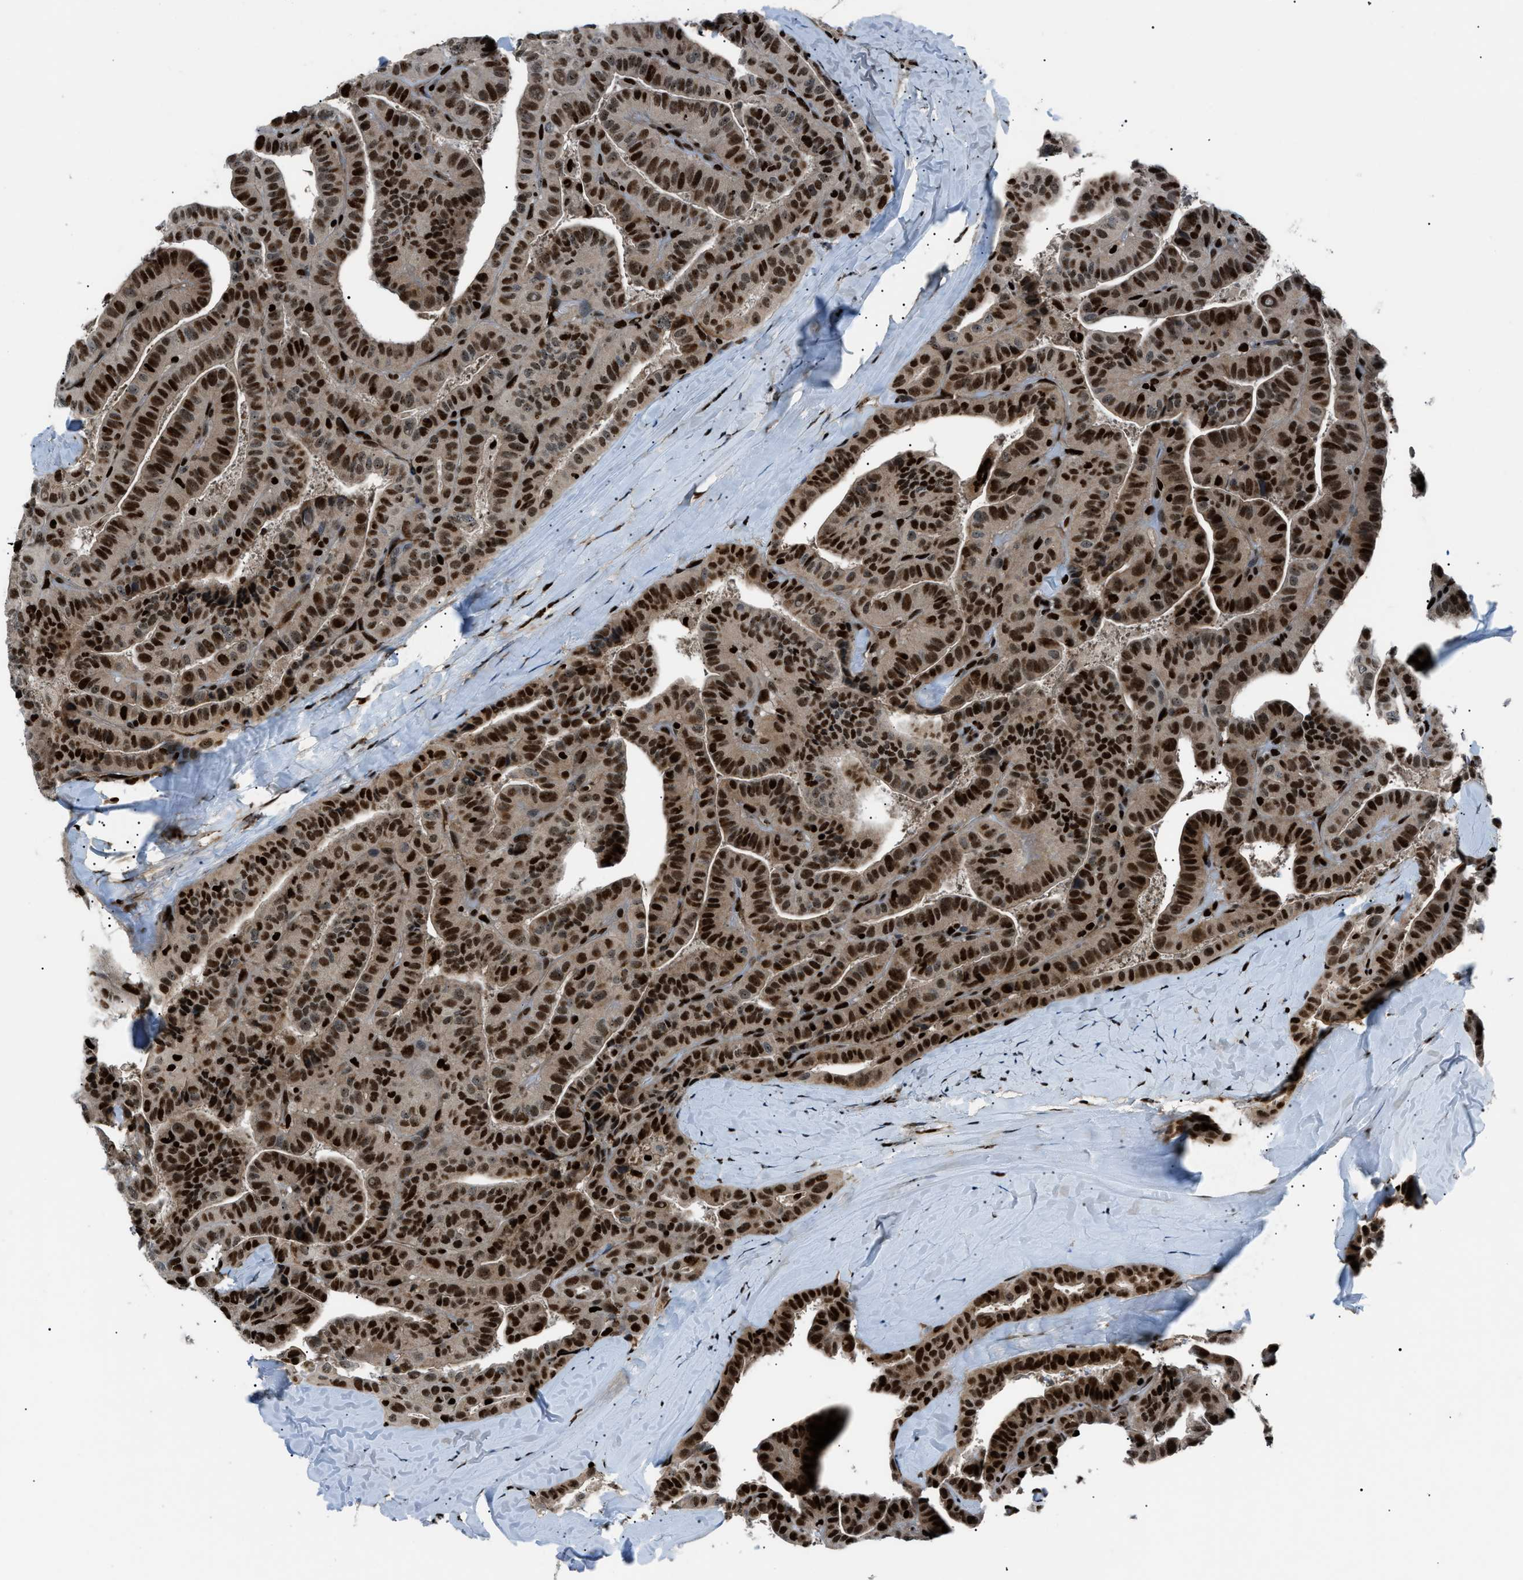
{"staining": {"intensity": "strong", "quantity": ">75%", "location": "nuclear"}, "tissue": "thyroid cancer", "cell_type": "Tumor cells", "image_type": "cancer", "snomed": [{"axis": "morphology", "description": "Papillary adenocarcinoma, NOS"}, {"axis": "topography", "description": "Thyroid gland"}], "caption": "Brown immunohistochemical staining in thyroid cancer displays strong nuclear expression in about >75% of tumor cells.", "gene": "PRKX", "patient": {"sex": "male", "age": 77}}